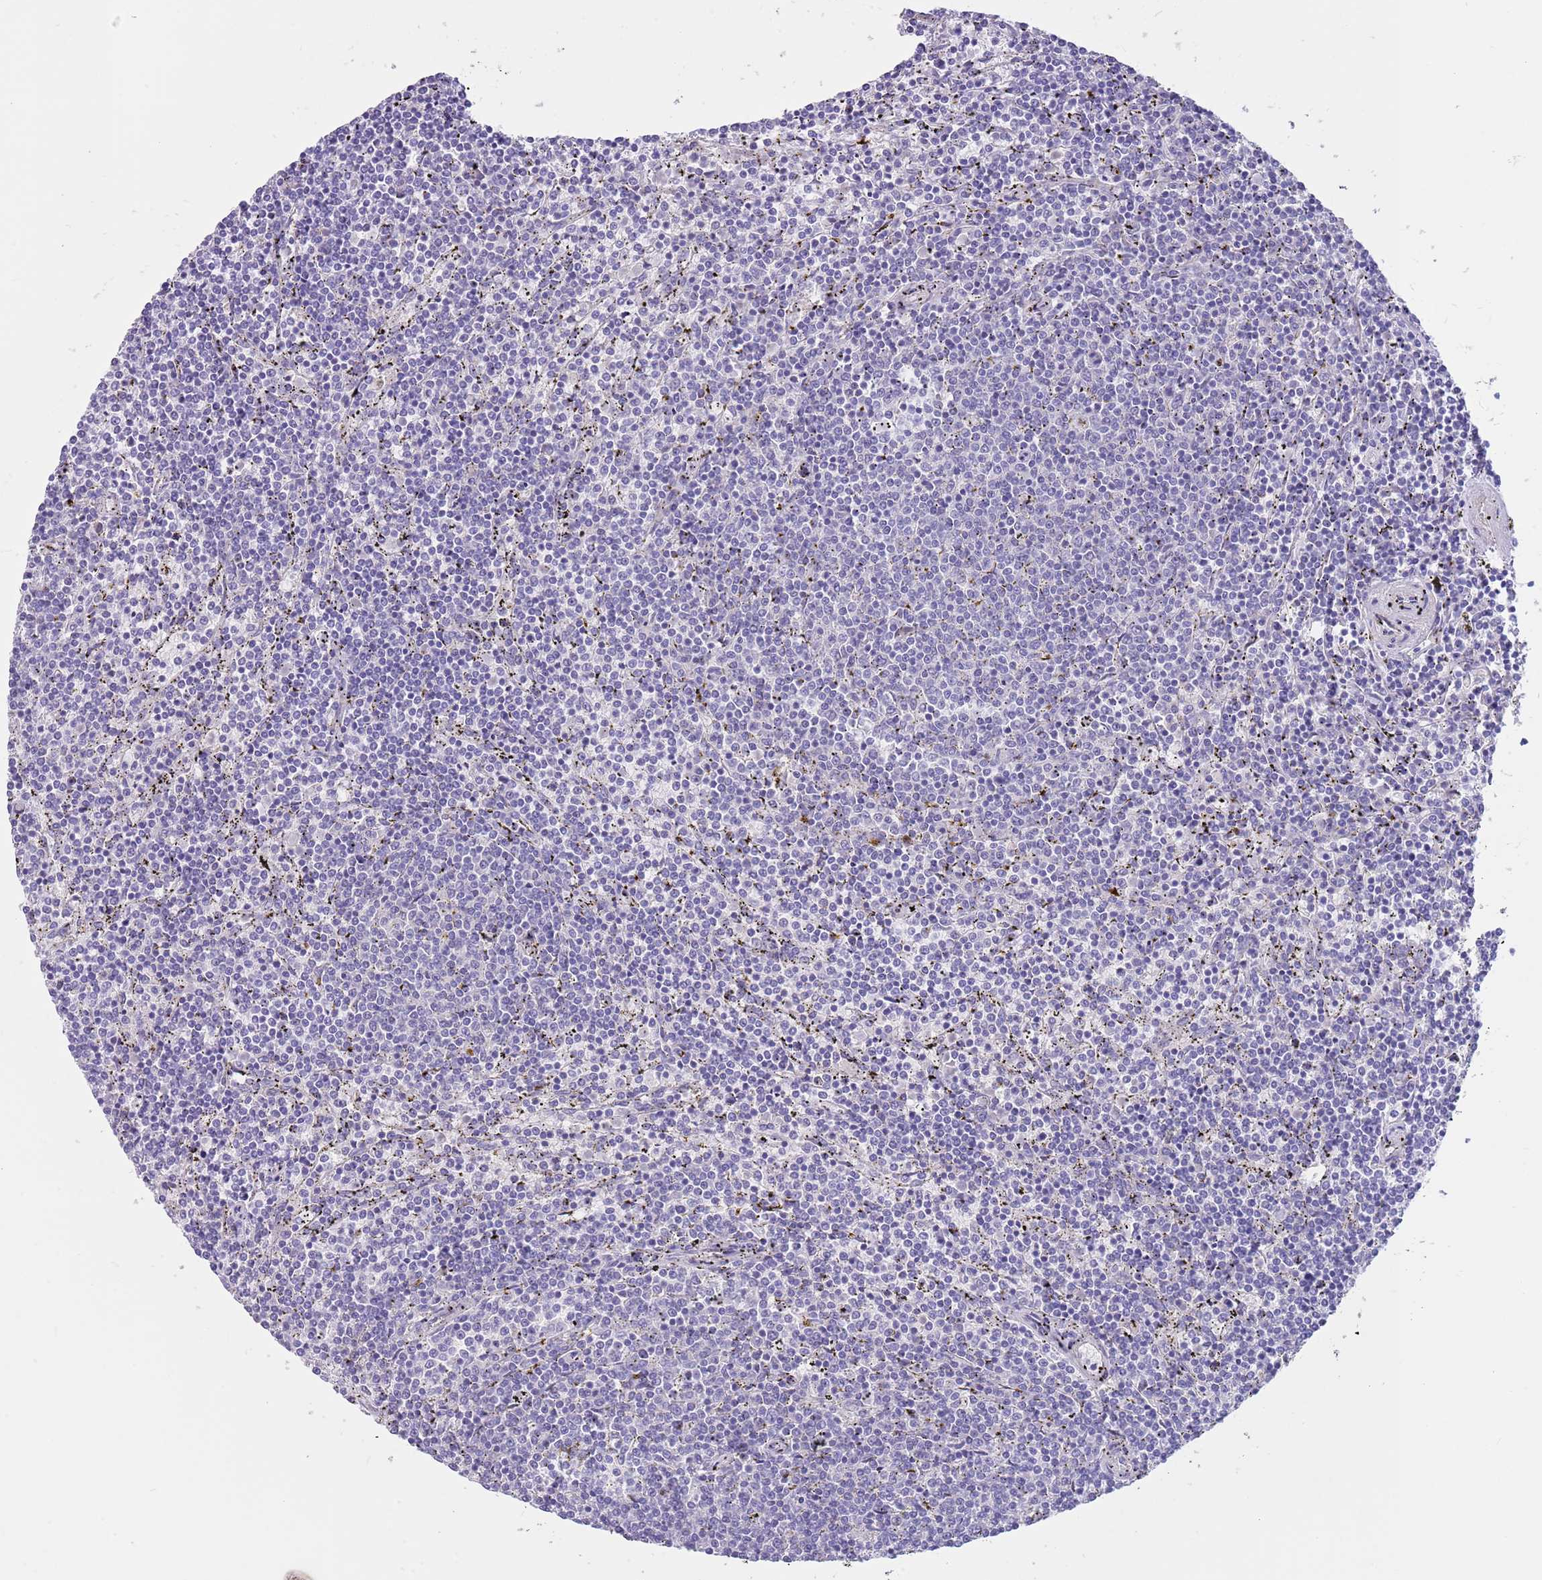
{"staining": {"intensity": "negative", "quantity": "none", "location": "none"}, "tissue": "lymphoma", "cell_type": "Tumor cells", "image_type": "cancer", "snomed": [{"axis": "morphology", "description": "Malignant lymphoma, non-Hodgkin's type, Low grade"}, {"axis": "topography", "description": "Spleen"}], "caption": "Protein analysis of malignant lymphoma, non-Hodgkin's type (low-grade) displays no significant staining in tumor cells.", "gene": "LEPROTL1", "patient": {"sex": "female", "age": 50}}